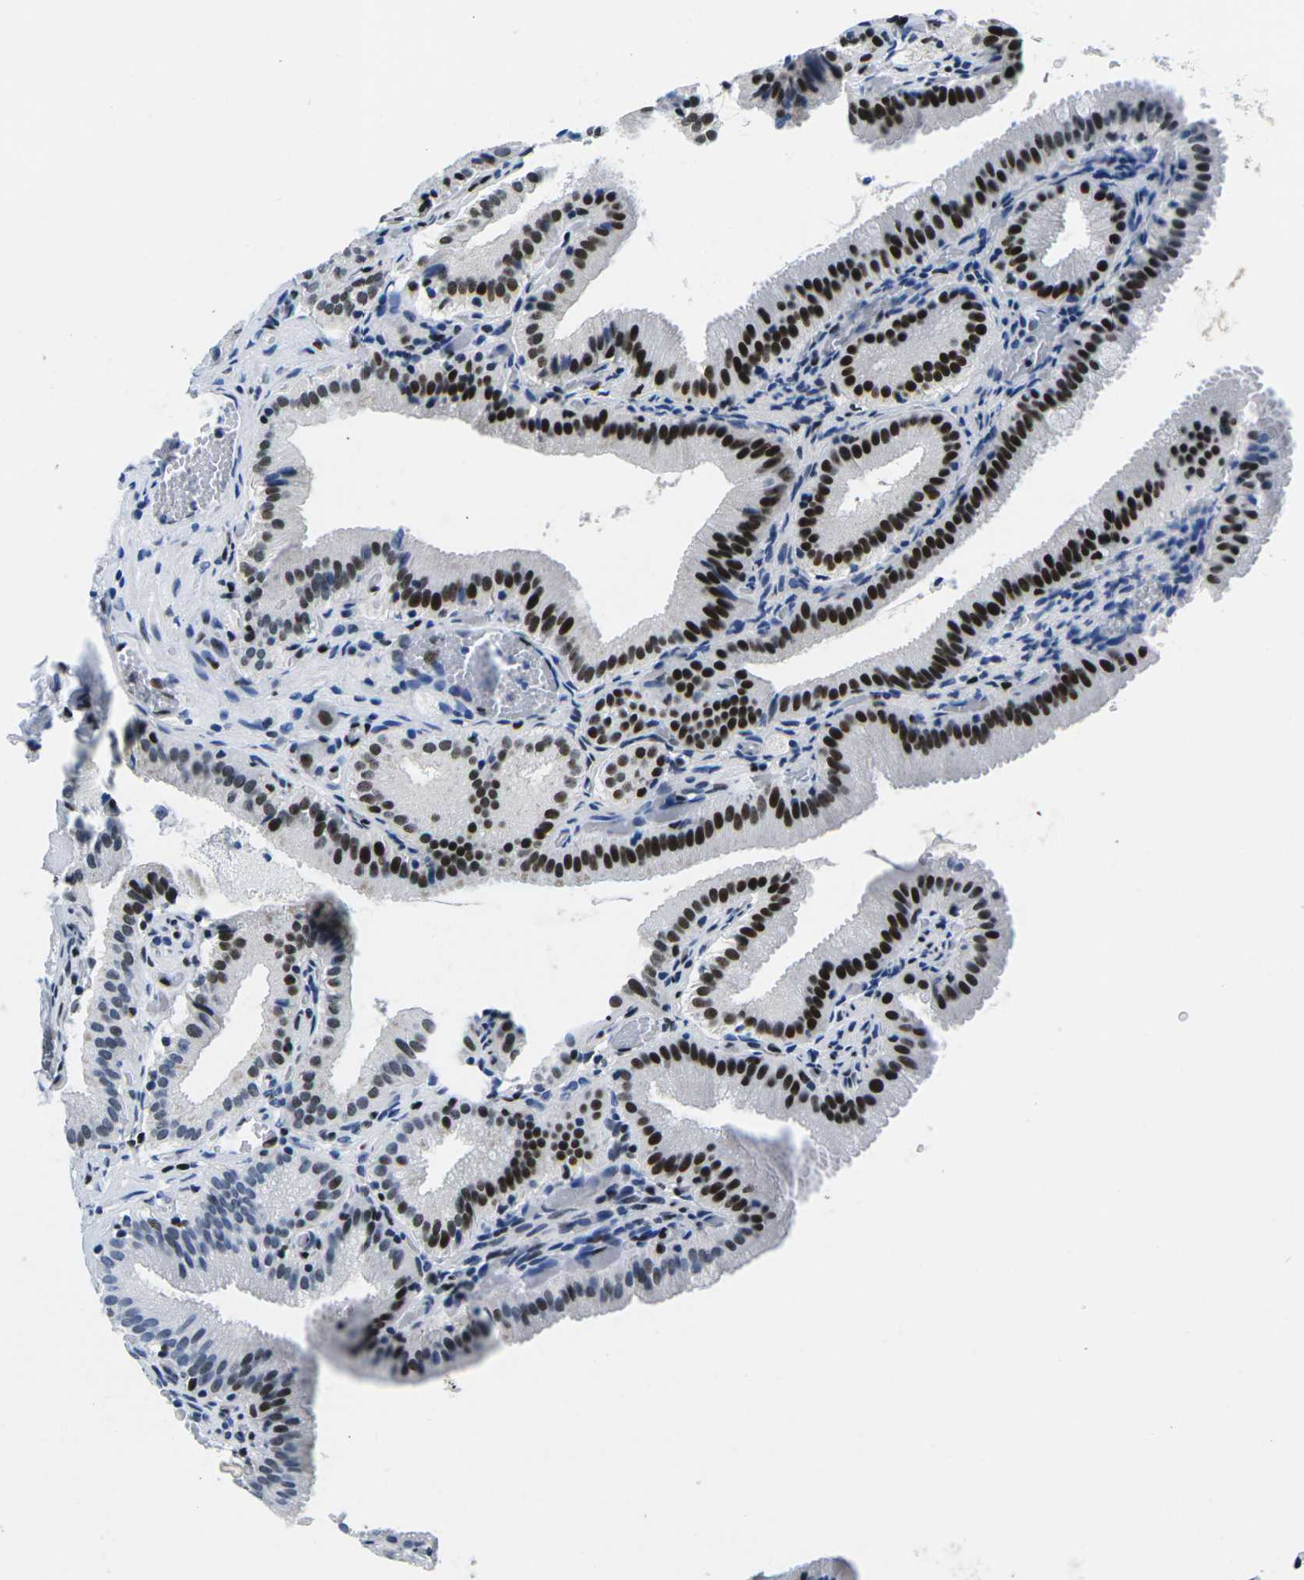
{"staining": {"intensity": "strong", "quantity": ">75%", "location": "nuclear"}, "tissue": "gallbladder", "cell_type": "Glandular cells", "image_type": "normal", "snomed": [{"axis": "morphology", "description": "Normal tissue, NOS"}, {"axis": "topography", "description": "Gallbladder"}], "caption": "Brown immunohistochemical staining in unremarkable gallbladder reveals strong nuclear positivity in approximately >75% of glandular cells. (DAB = brown stain, brightfield microscopy at high magnification).", "gene": "ATF1", "patient": {"sex": "male", "age": 54}}